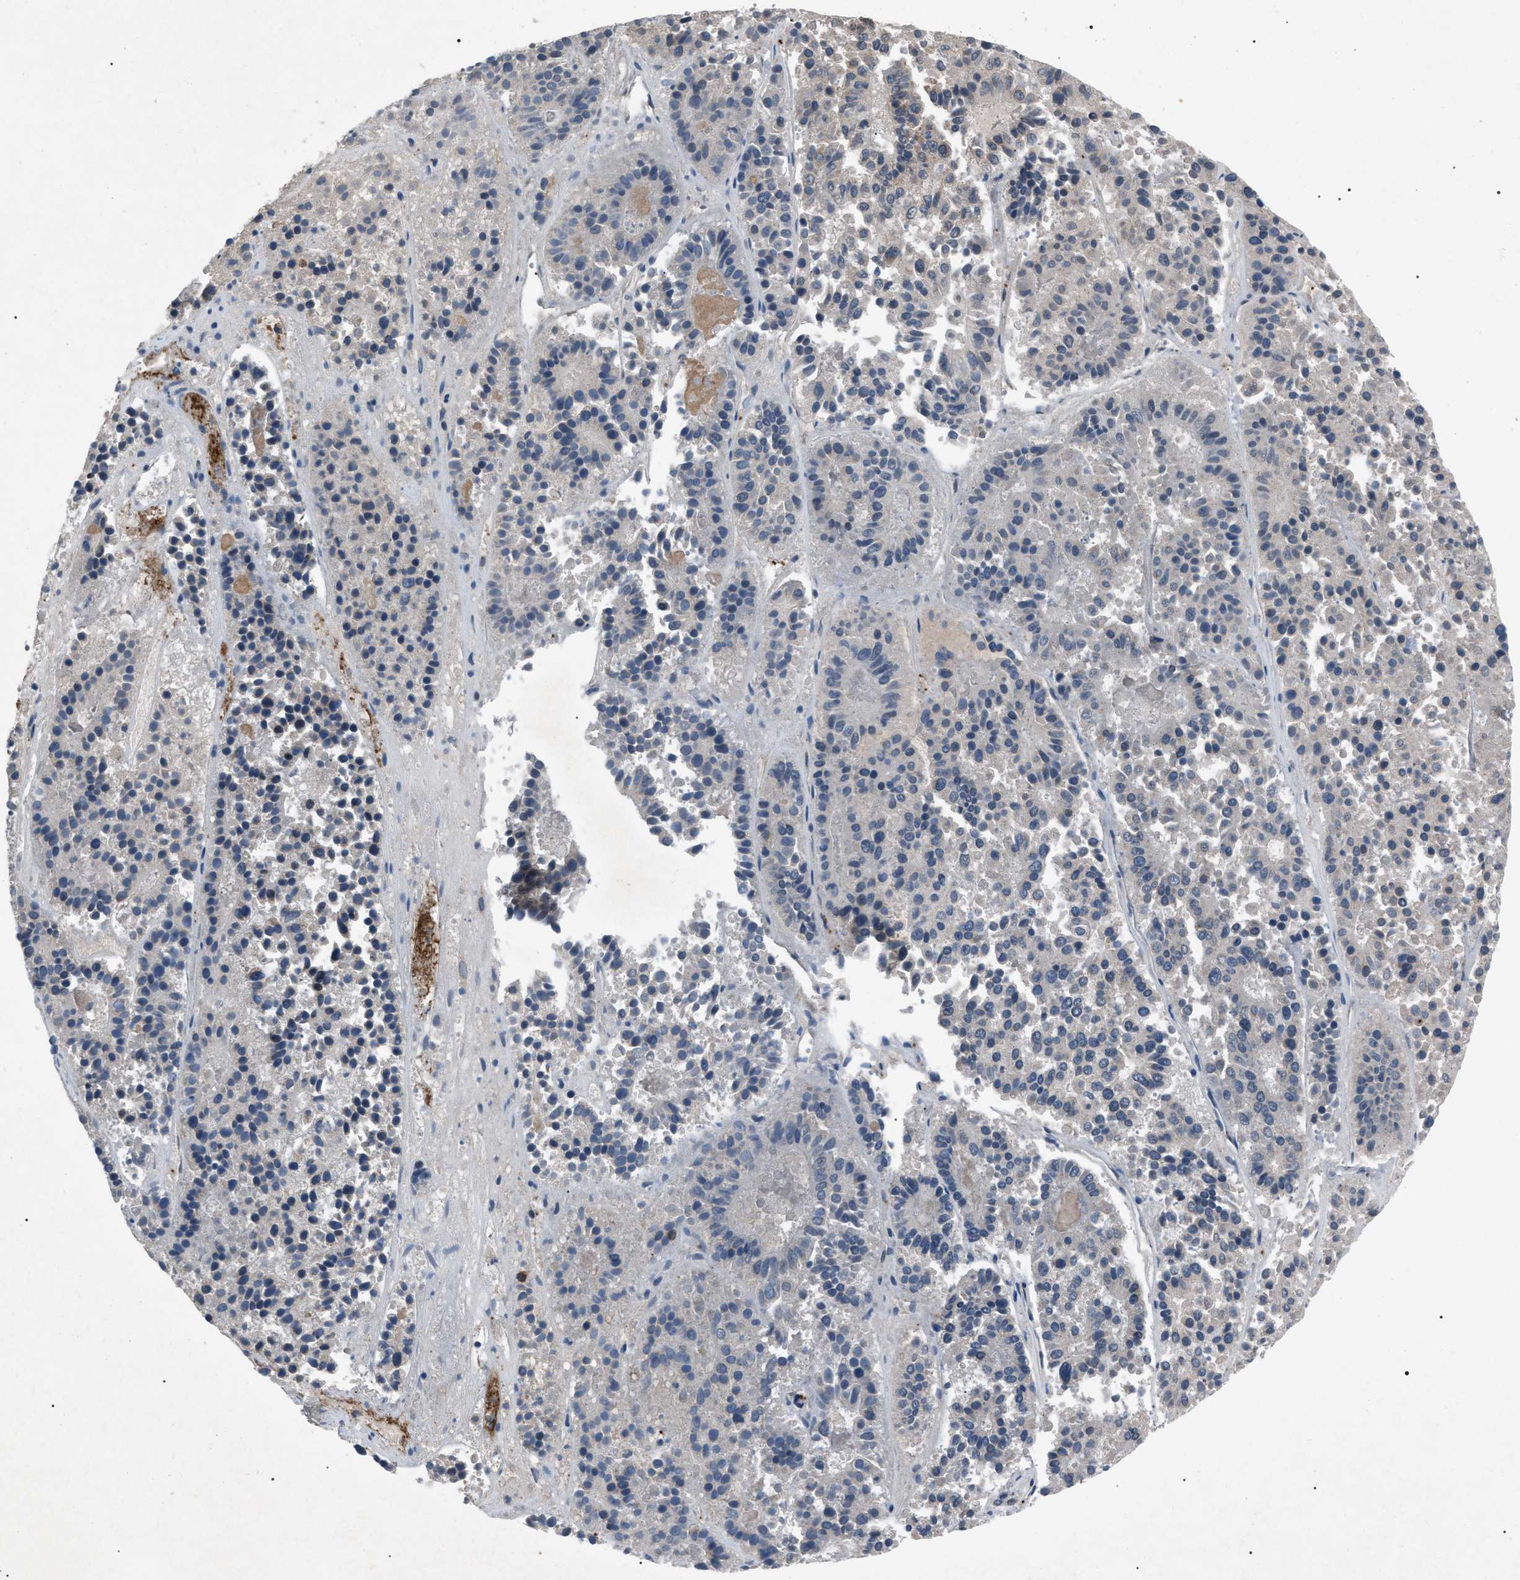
{"staining": {"intensity": "negative", "quantity": "none", "location": "none"}, "tissue": "pancreatic cancer", "cell_type": "Tumor cells", "image_type": "cancer", "snomed": [{"axis": "morphology", "description": "Adenocarcinoma, NOS"}, {"axis": "topography", "description": "Pancreas"}], "caption": "Immunohistochemistry (IHC) histopathology image of neoplastic tissue: human pancreatic adenocarcinoma stained with DAB exhibits no significant protein staining in tumor cells.", "gene": "ZFAND2A", "patient": {"sex": "male", "age": 50}}